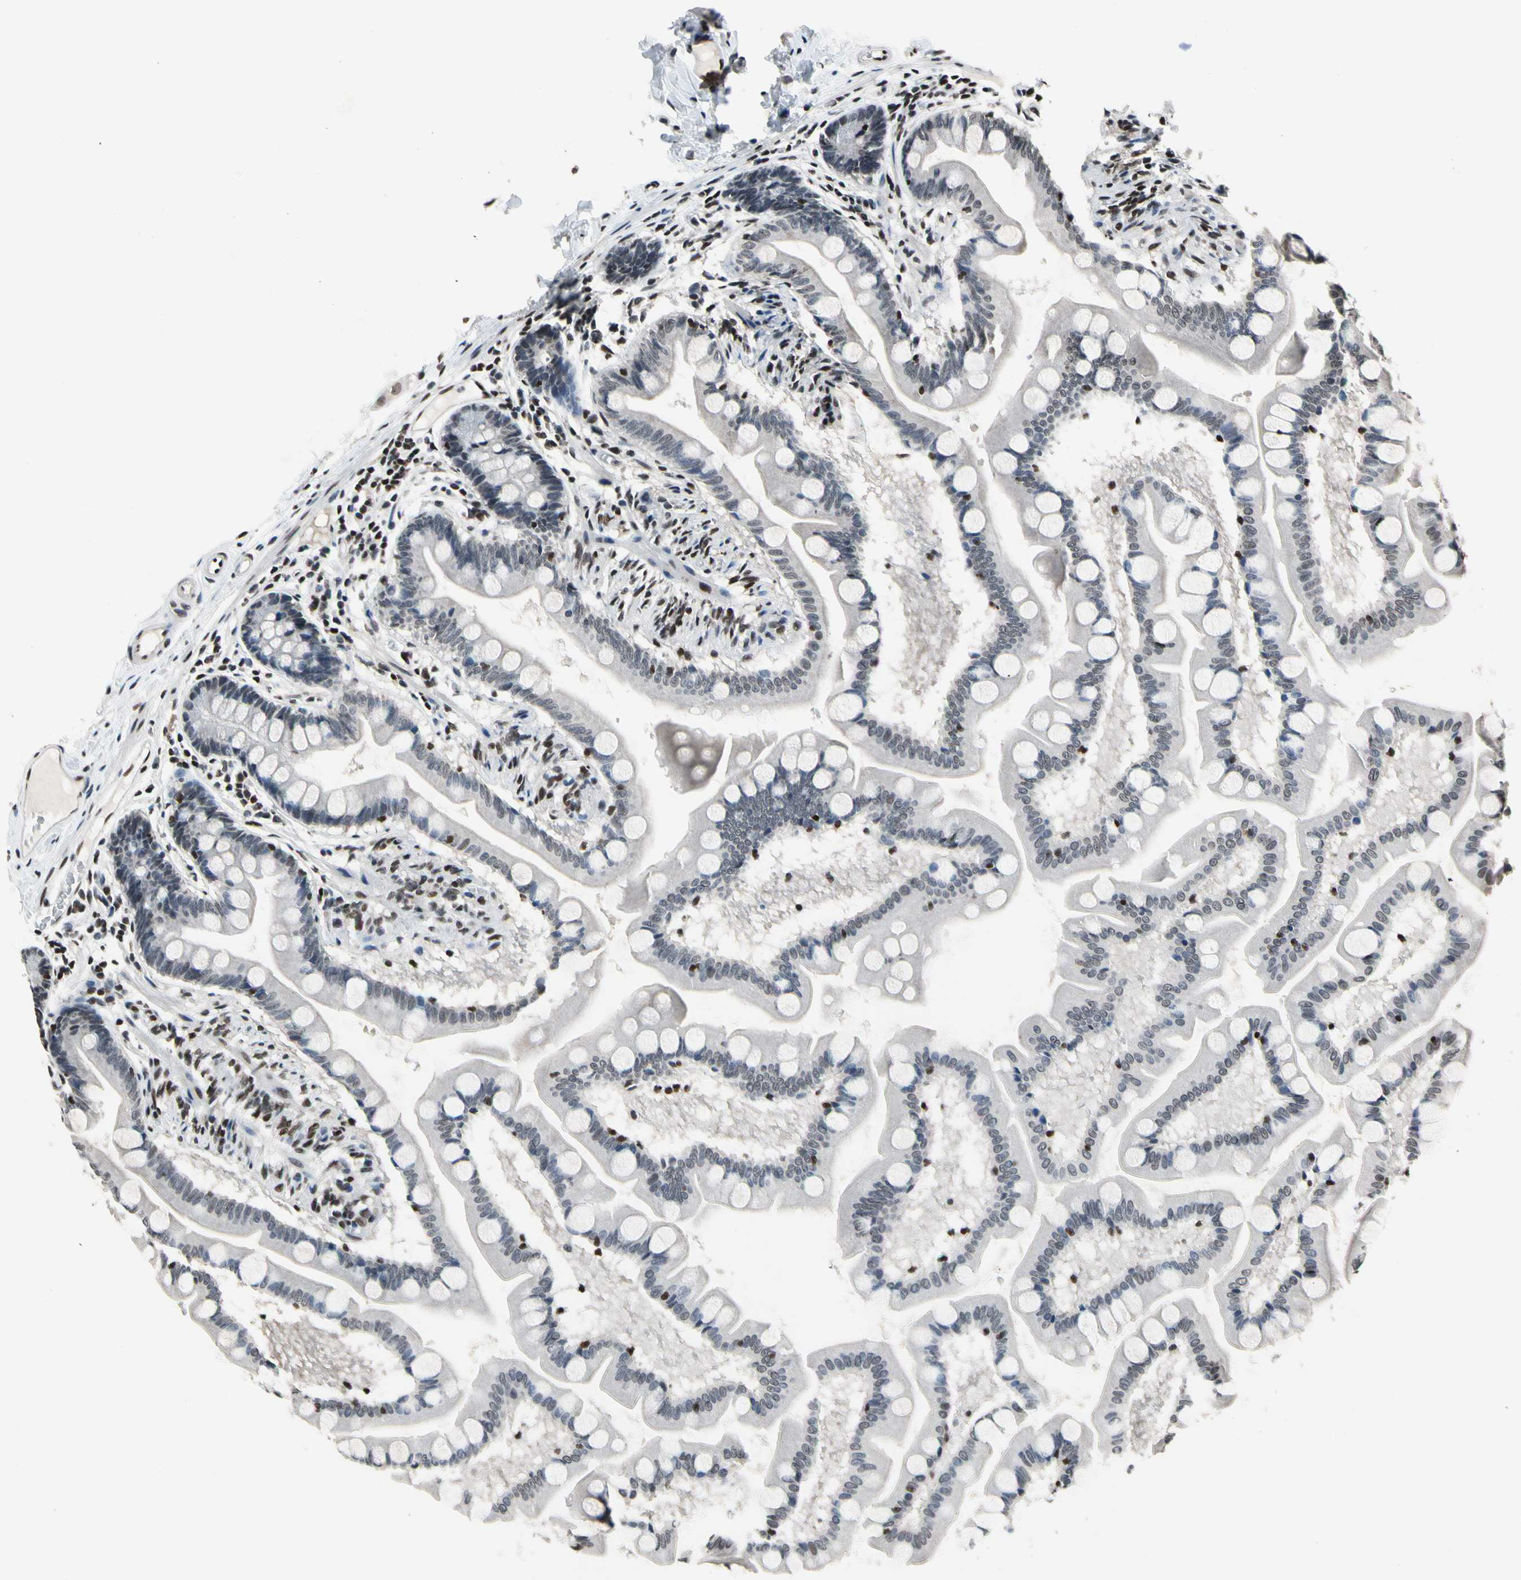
{"staining": {"intensity": "moderate", "quantity": "<25%", "location": "nuclear"}, "tissue": "small intestine", "cell_type": "Glandular cells", "image_type": "normal", "snomed": [{"axis": "morphology", "description": "Normal tissue, NOS"}, {"axis": "topography", "description": "Small intestine"}], "caption": "A brown stain labels moderate nuclear positivity of a protein in glandular cells of normal human small intestine. (IHC, brightfield microscopy, high magnification).", "gene": "RECQL", "patient": {"sex": "male", "age": 41}}